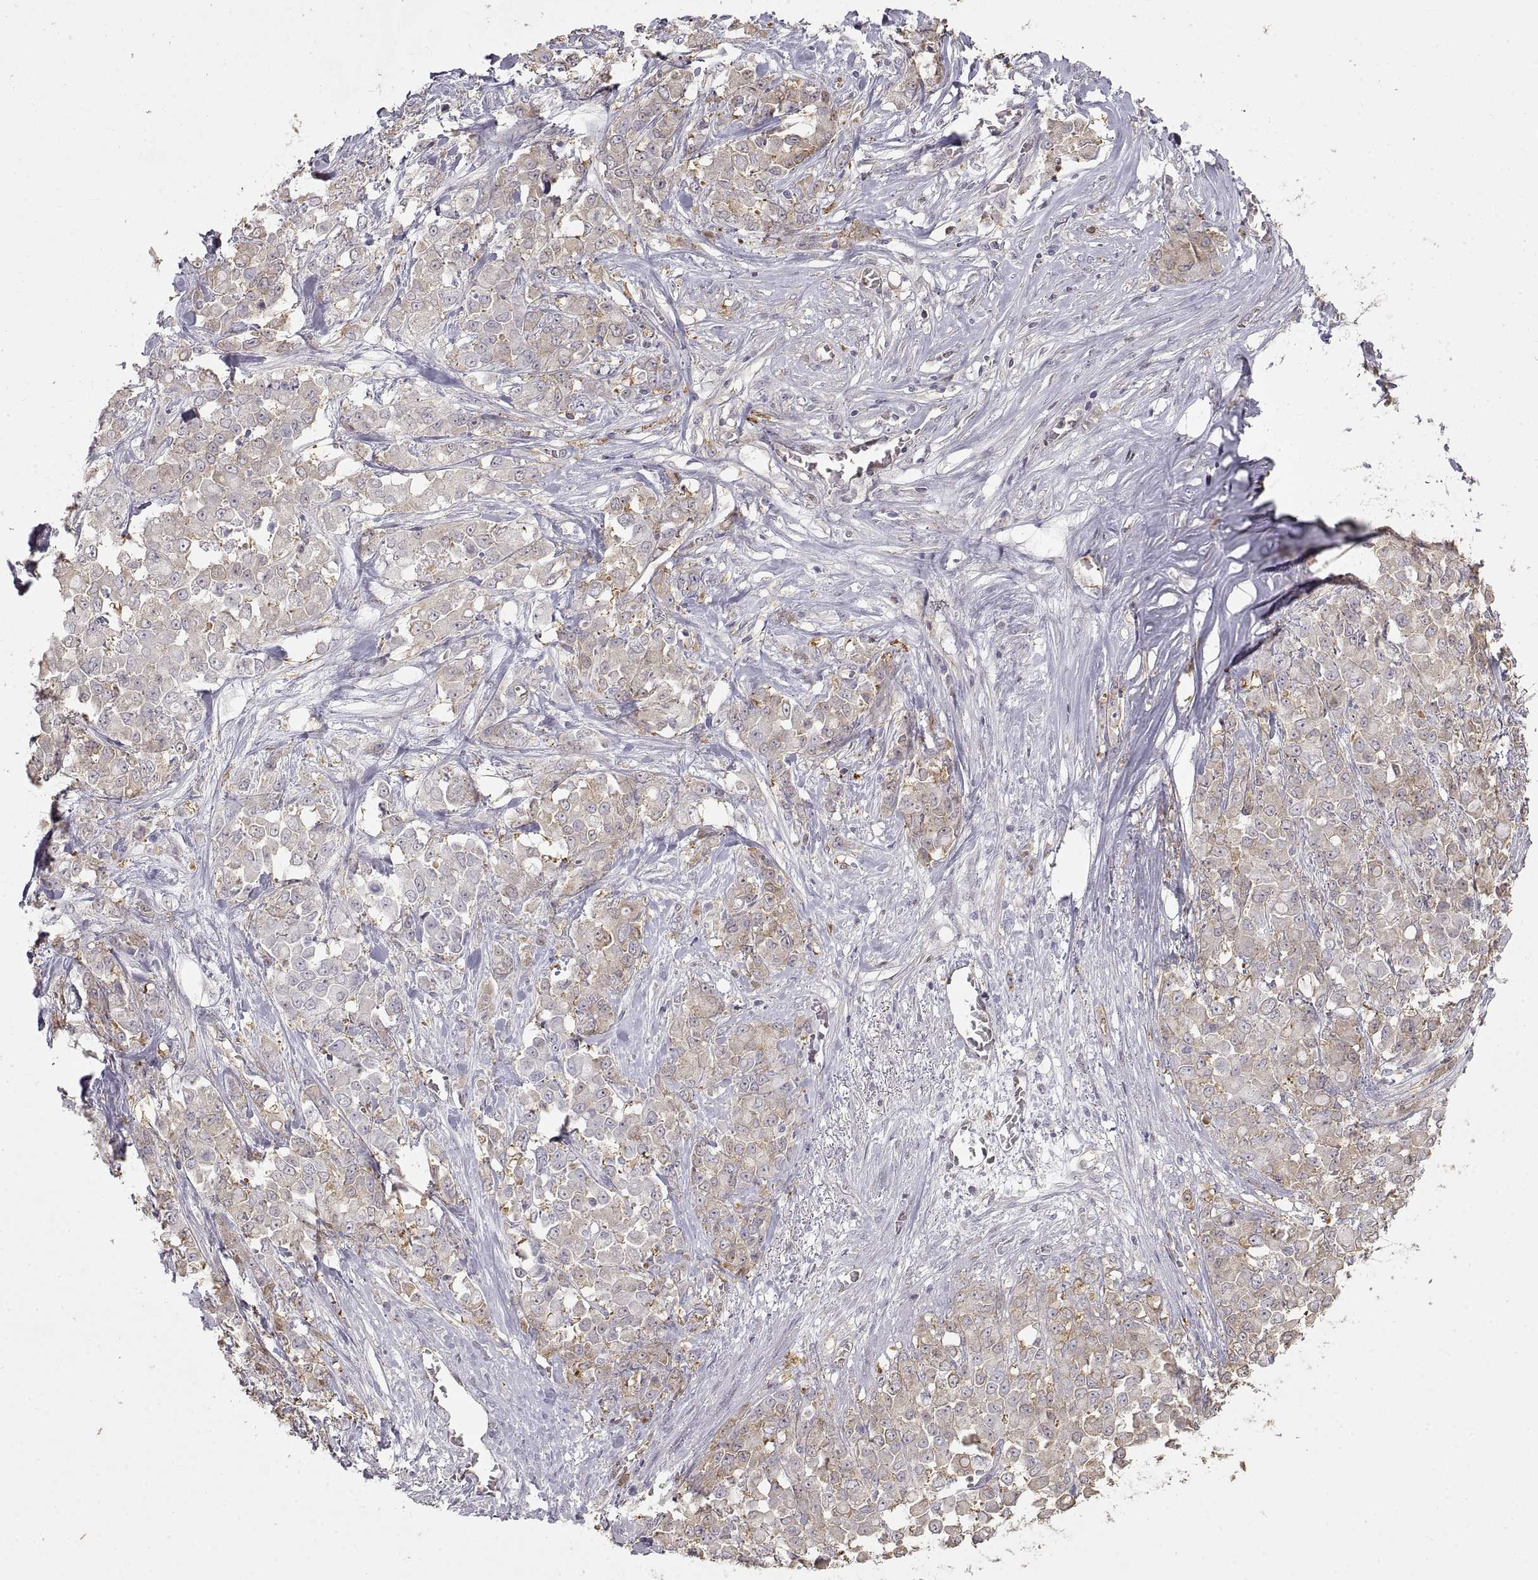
{"staining": {"intensity": "weak", "quantity": "25%-75%", "location": "cytoplasmic/membranous"}, "tissue": "stomach cancer", "cell_type": "Tumor cells", "image_type": "cancer", "snomed": [{"axis": "morphology", "description": "Adenocarcinoma, NOS"}, {"axis": "topography", "description": "Stomach"}], "caption": "This photomicrograph exhibits stomach adenocarcinoma stained with immunohistochemistry (IHC) to label a protein in brown. The cytoplasmic/membranous of tumor cells show weak positivity for the protein. Nuclei are counter-stained blue.", "gene": "HSP90AB1", "patient": {"sex": "female", "age": 76}}